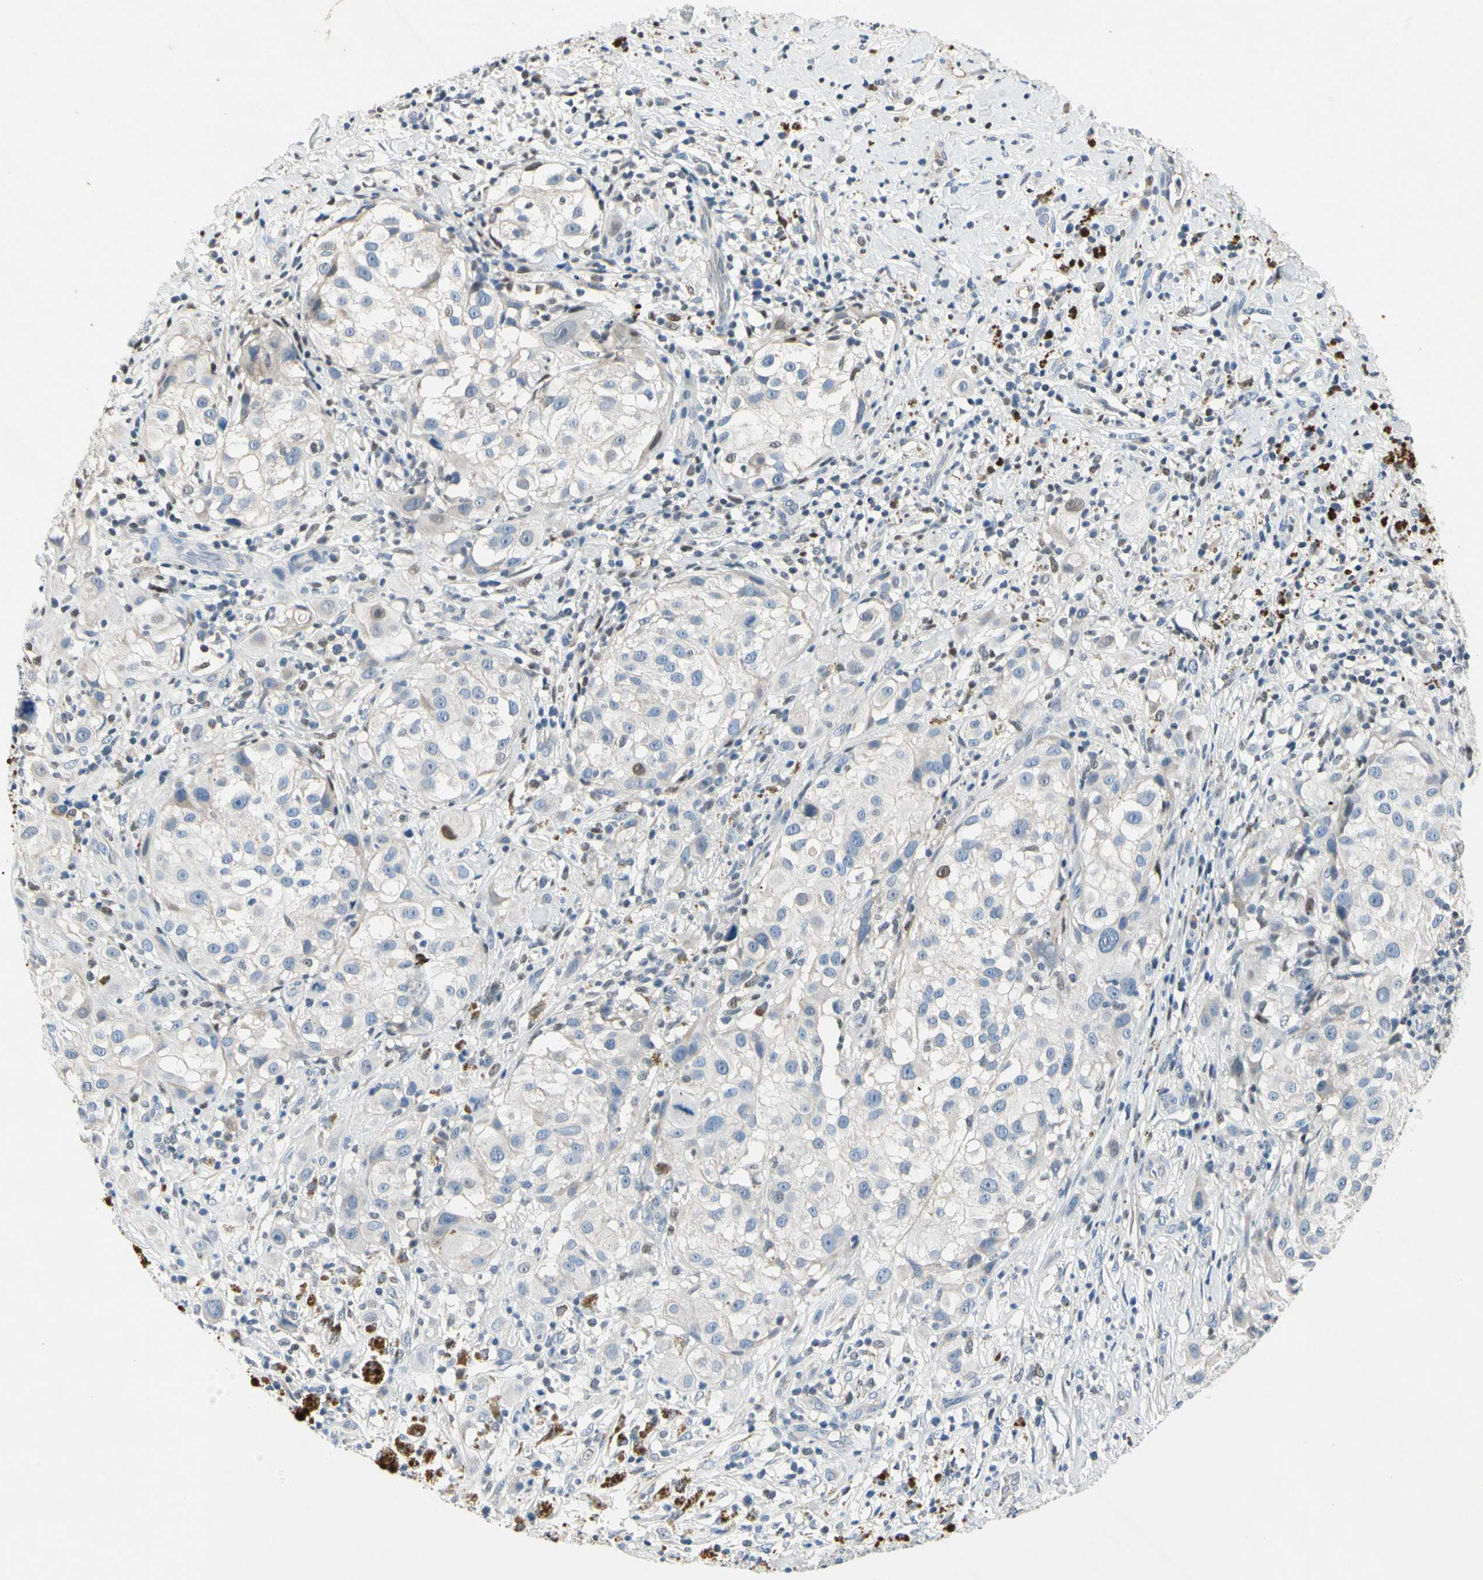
{"staining": {"intensity": "negative", "quantity": "none", "location": "none"}, "tissue": "melanoma", "cell_type": "Tumor cells", "image_type": "cancer", "snomed": [{"axis": "morphology", "description": "Necrosis, NOS"}, {"axis": "morphology", "description": "Malignant melanoma, NOS"}, {"axis": "topography", "description": "Skin"}], "caption": "The micrograph demonstrates no staining of tumor cells in melanoma. (Stains: DAB immunohistochemistry (IHC) with hematoxylin counter stain, Microscopy: brightfield microscopy at high magnification).", "gene": "ECRG4", "patient": {"sex": "female", "age": 87}}